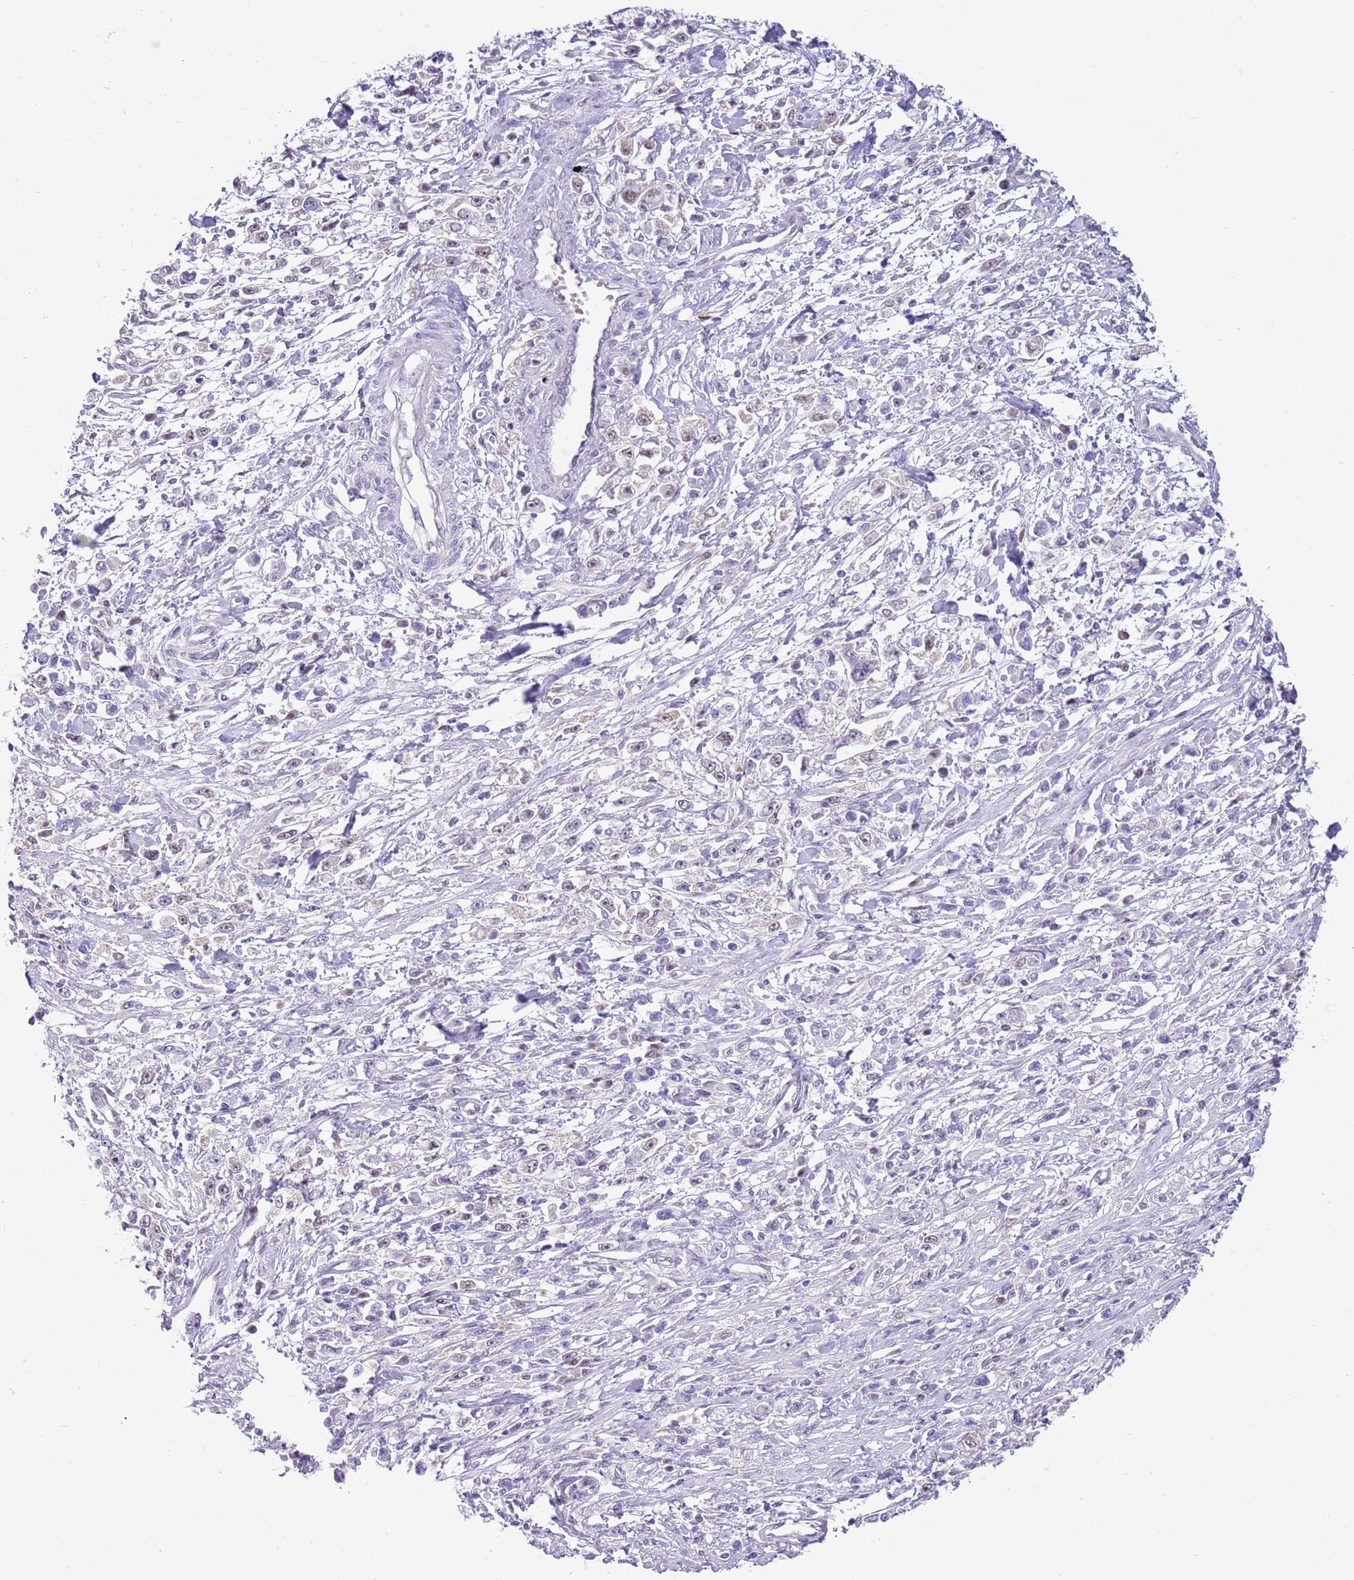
{"staining": {"intensity": "negative", "quantity": "none", "location": "none"}, "tissue": "stomach cancer", "cell_type": "Tumor cells", "image_type": "cancer", "snomed": [{"axis": "morphology", "description": "Adenocarcinoma, NOS"}, {"axis": "topography", "description": "Stomach"}], "caption": "A photomicrograph of stomach adenocarcinoma stained for a protein exhibits no brown staining in tumor cells. (DAB (3,3'-diaminobenzidine) immunohistochemistry visualized using brightfield microscopy, high magnification).", "gene": "DDI2", "patient": {"sex": "female", "age": 59}}